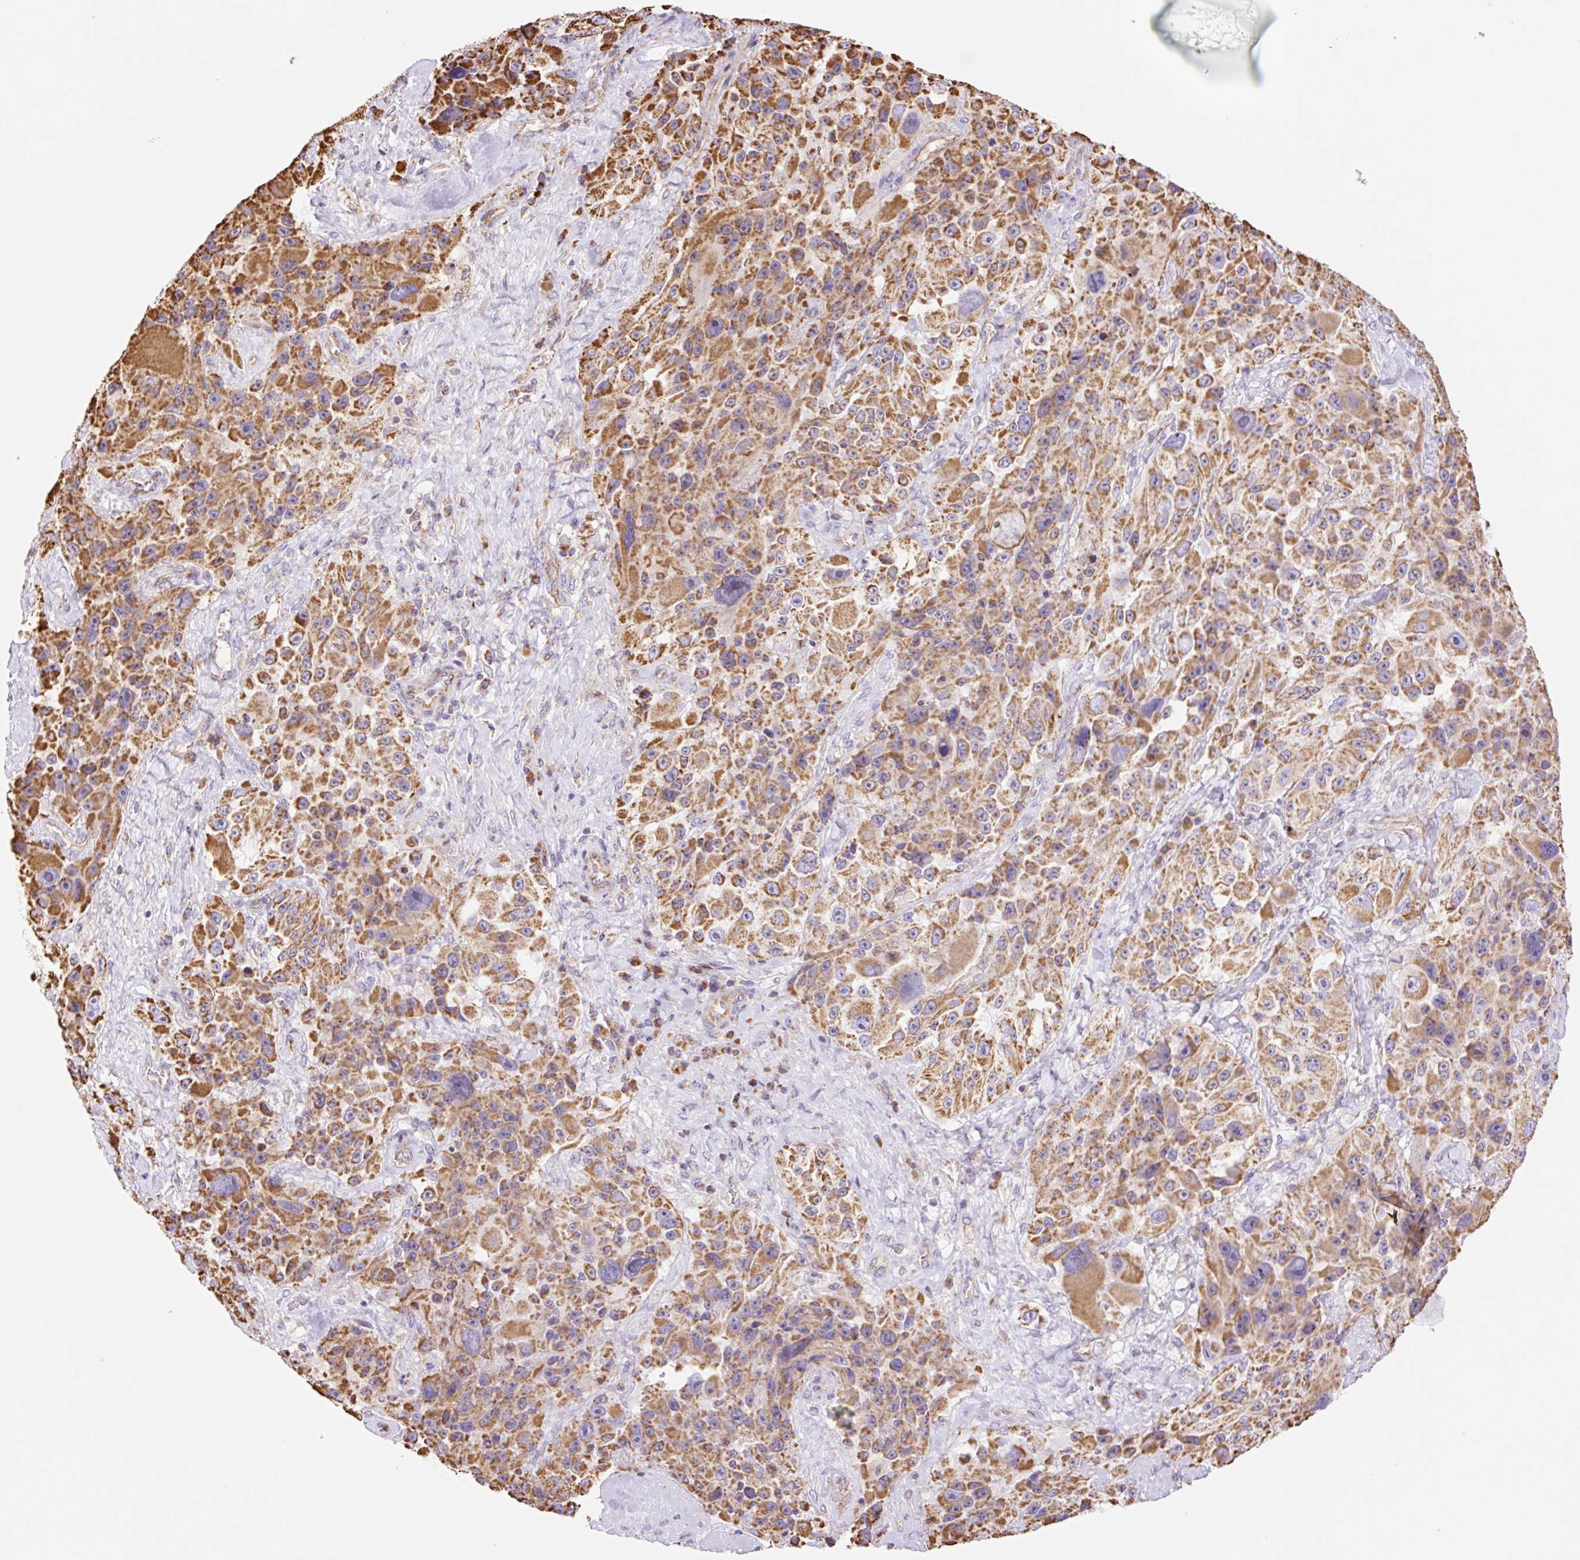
{"staining": {"intensity": "moderate", "quantity": ">75%", "location": "cytoplasmic/membranous"}, "tissue": "melanoma", "cell_type": "Tumor cells", "image_type": "cancer", "snomed": [{"axis": "morphology", "description": "Malignant melanoma, Metastatic site"}, {"axis": "topography", "description": "Lymph node"}], "caption": "This image displays immunohistochemistry staining of human malignant melanoma (metastatic site), with medium moderate cytoplasmic/membranous staining in approximately >75% of tumor cells.", "gene": "ESAM", "patient": {"sex": "male", "age": 62}}